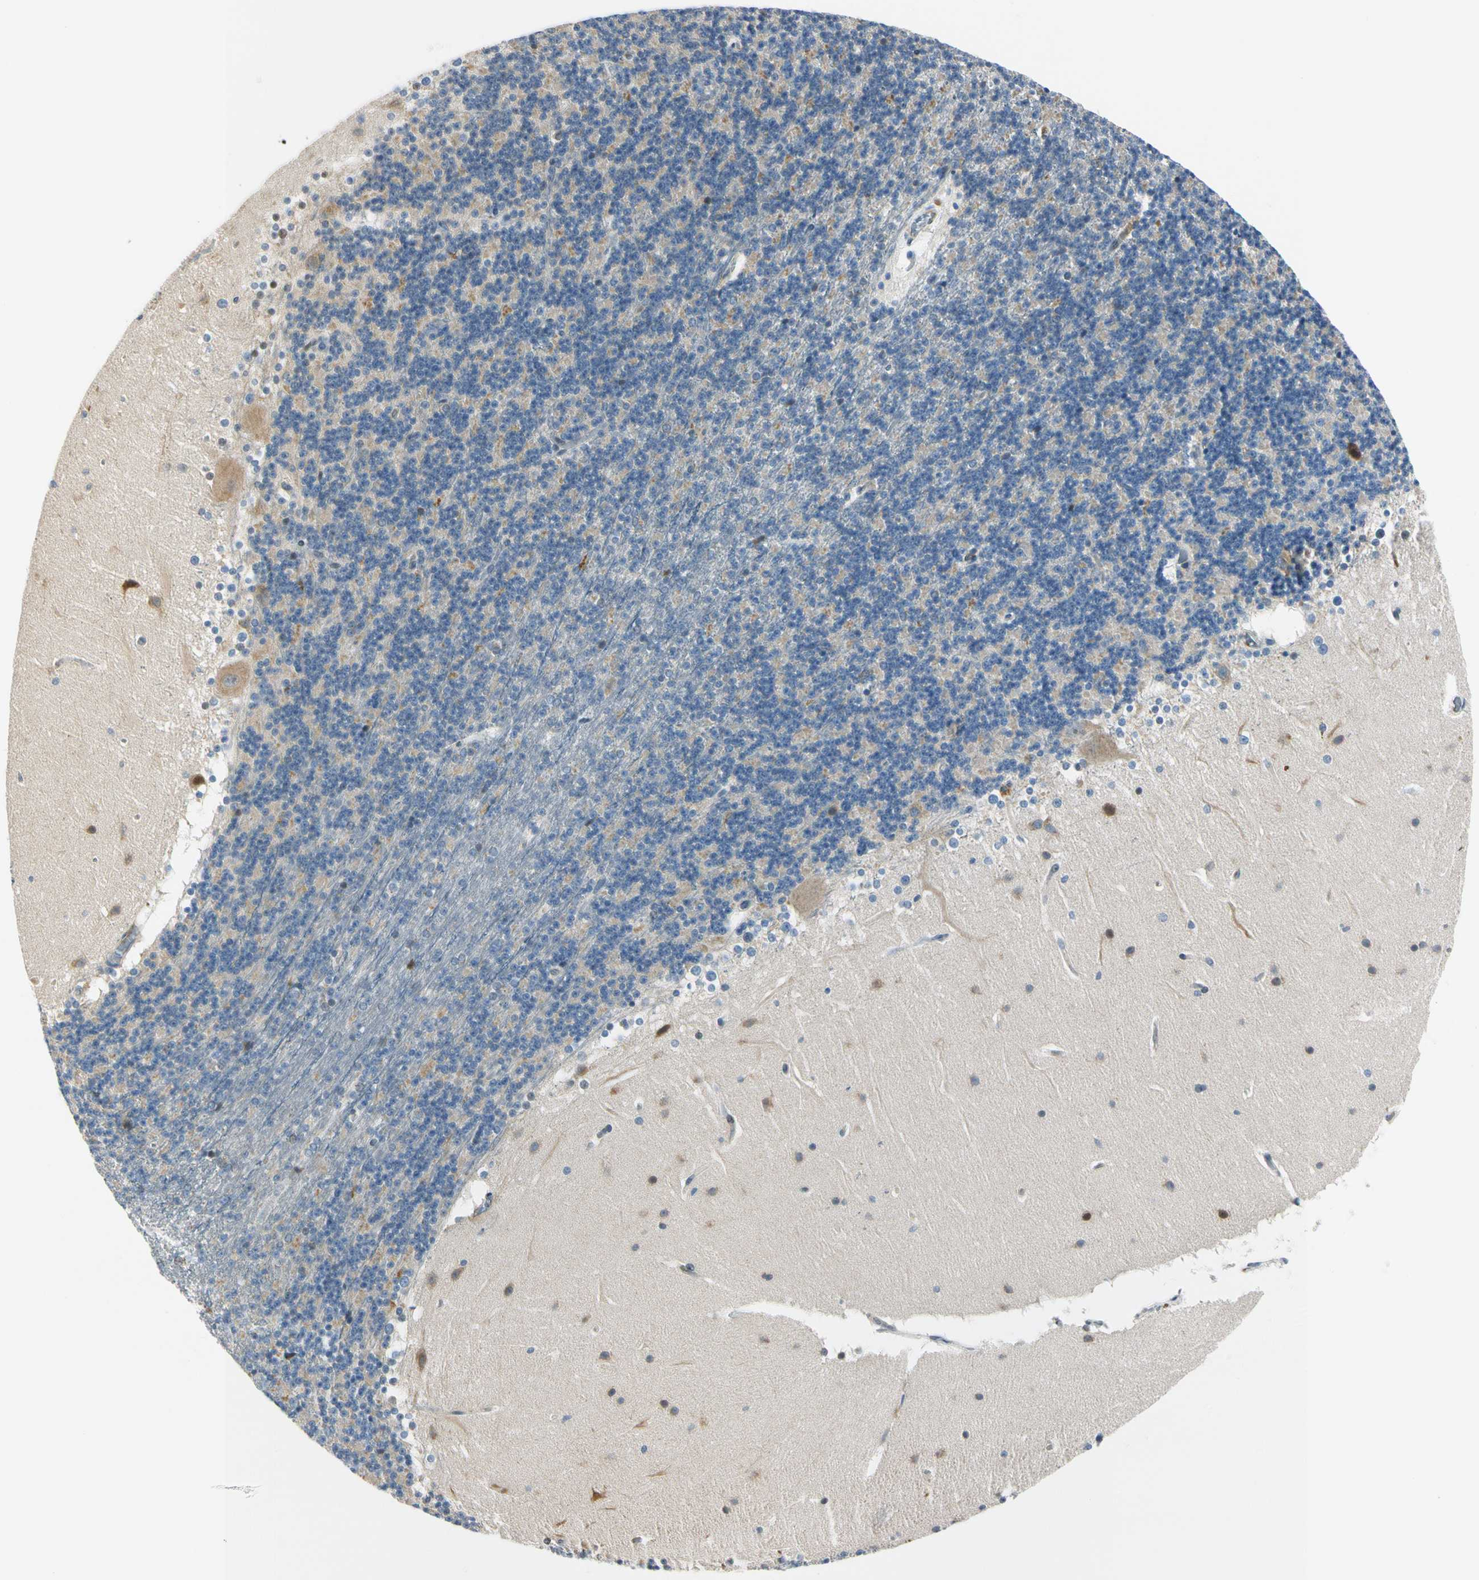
{"staining": {"intensity": "weak", "quantity": "<25%", "location": "cytoplasmic/membranous"}, "tissue": "cerebellum", "cell_type": "Cells in granular layer", "image_type": "normal", "snomed": [{"axis": "morphology", "description": "Normal tissue, NOS"}, {"axis": "topography", "description": "Cerebellum"}], "caption": "IHC photomicrograph of unremarkable cerebellum stained for a protein (brown), which demonstrates no staining in cells in granular layer. (DAB IHC visualized using brightfield microscopy, high magnification).", "gene": "NPDC1", "patient": {"sex": "female", "age": 19}}